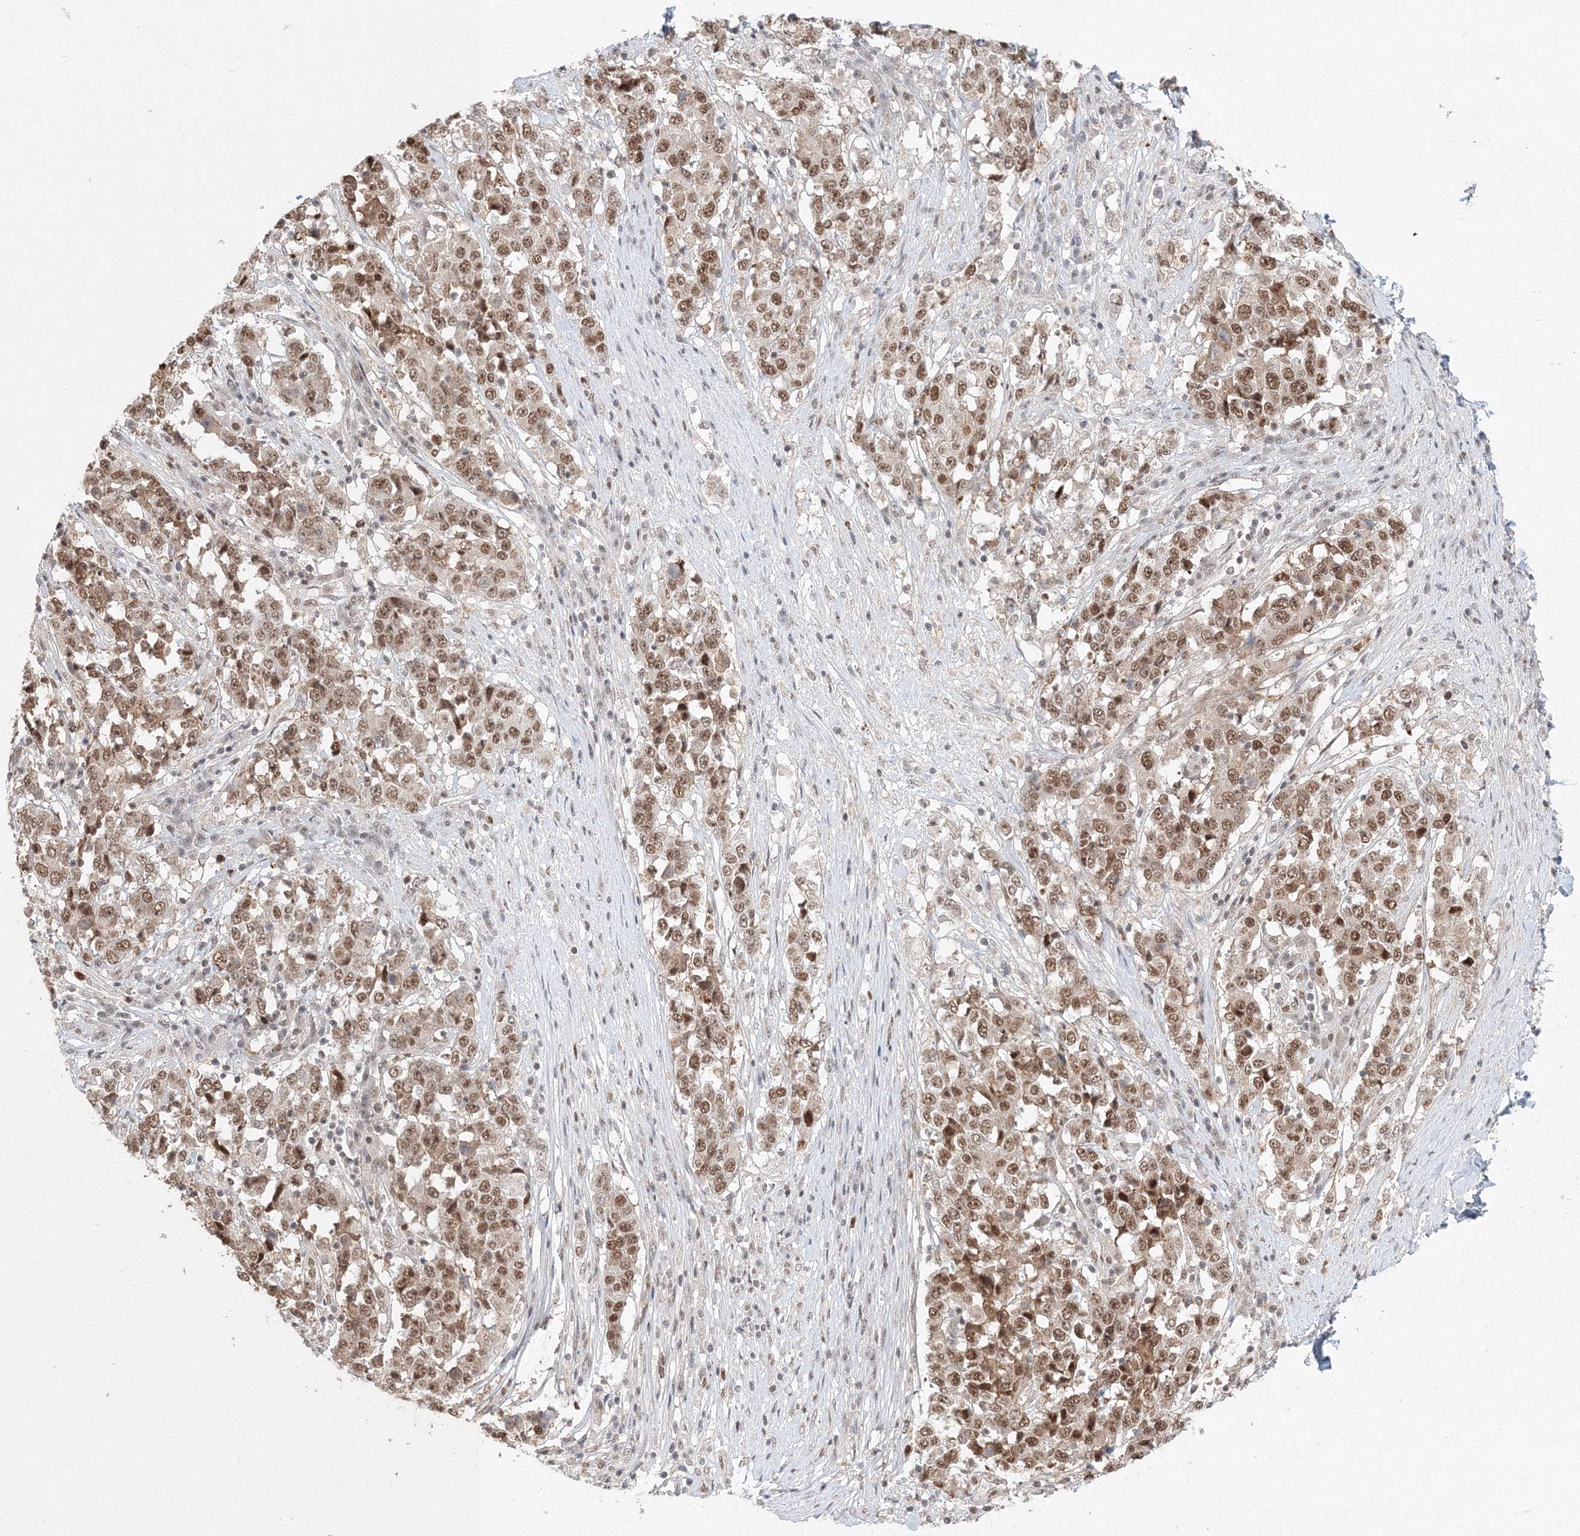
{"staining": {"intensity": "moderate", "quantity": ">75%", "location": "nuclear"}, "tissue": "stomach cancer", "cell_type": "Tumor cells", "image_type": "cancer", "snomed": [{"axis": "morphology", "description": "Adenocarcinoma, NOS"}, {"axis": "topography", "description": "Stomach"}], "caption": "Brown immunohistochemical staining in stomach adenocarcinoma shows moderate nuclear expression in approximately >75% of tumor cells. (DAB = brown stain, brightfield microscopy at high magnification).", "gene": "IWS1", "patient": {"sex": "male", "age": 59}}